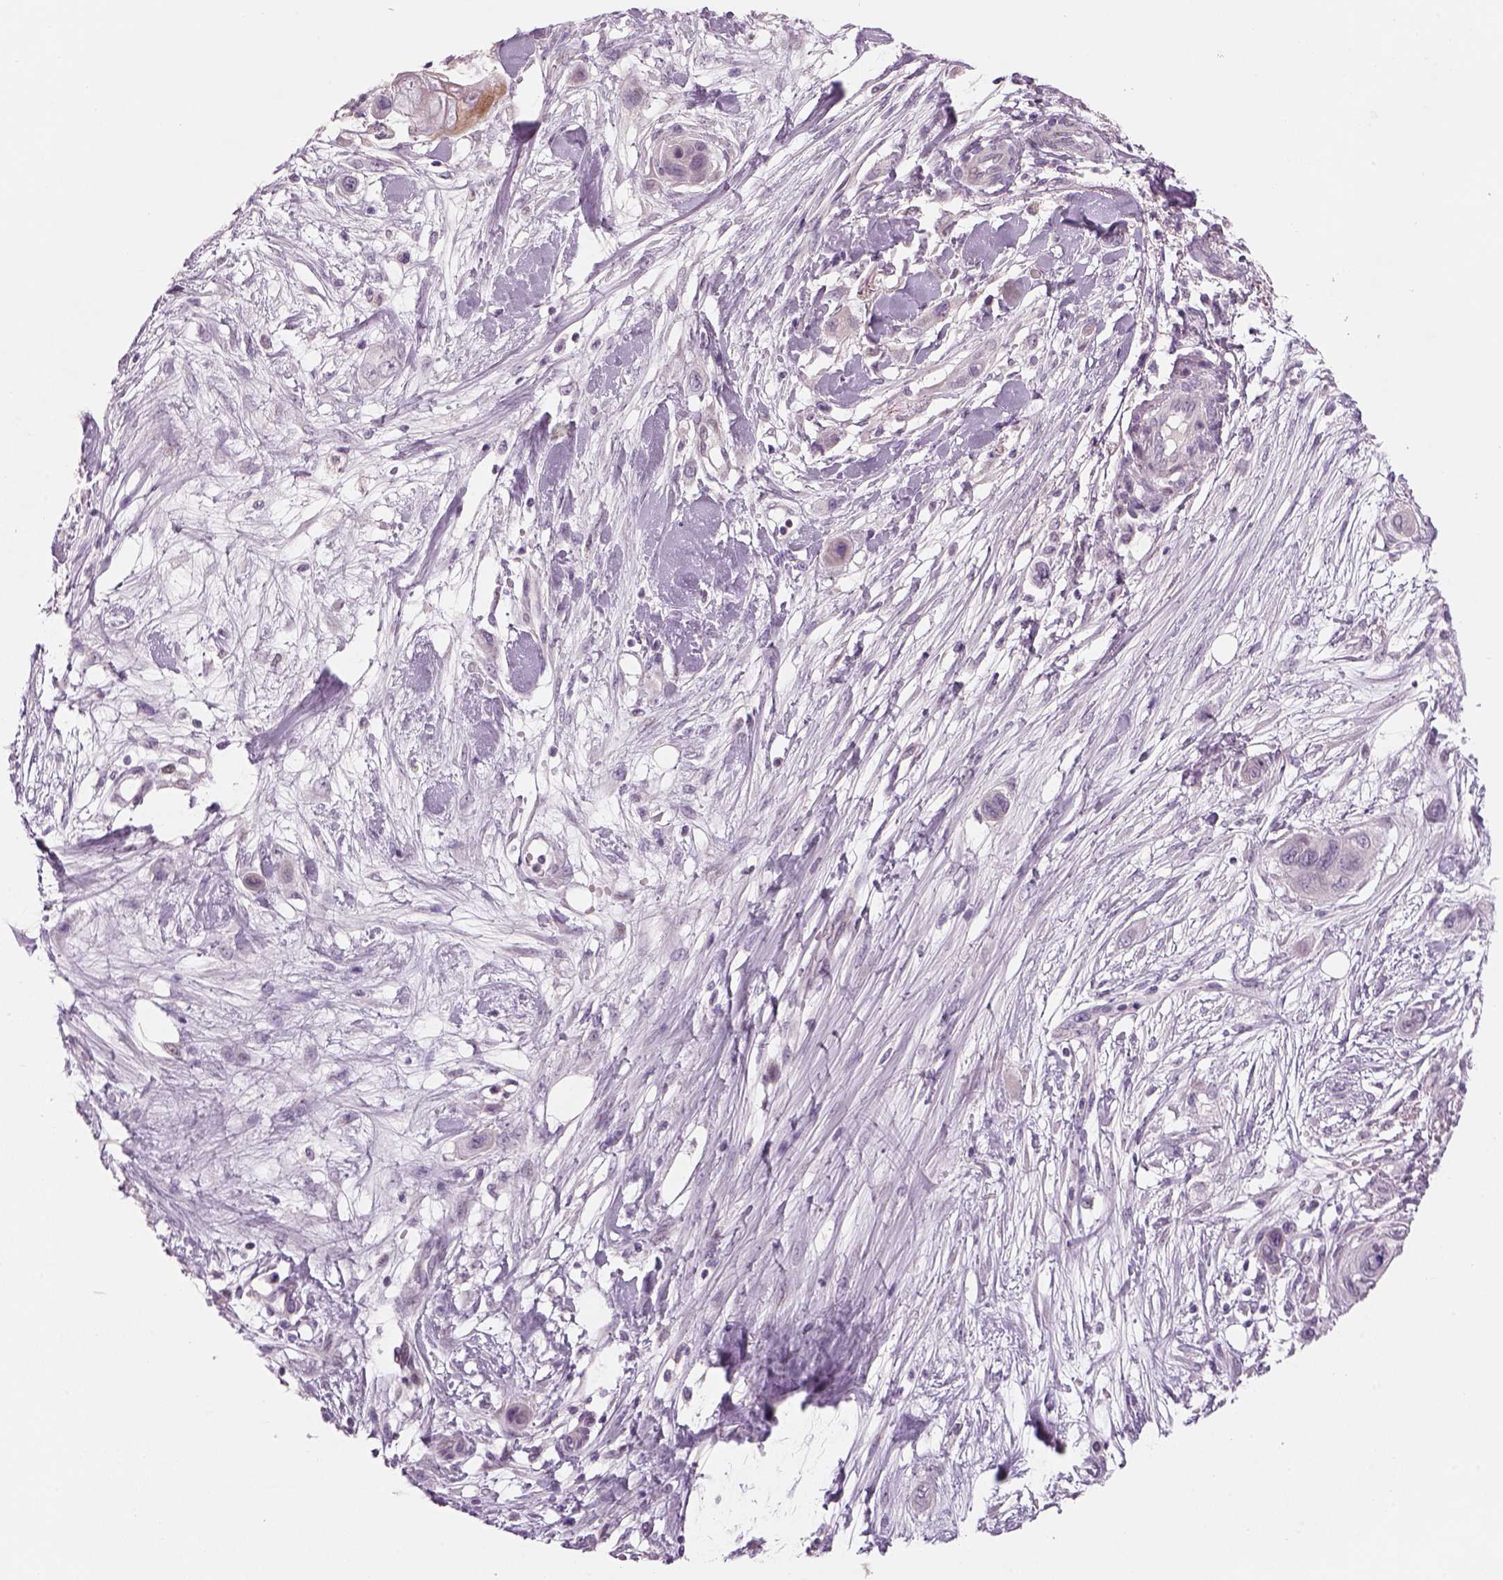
{"staining": {"intensity": "negative", "quantity": "none", "location": "none"}, "tissue": "skin cancer", "cell_type": "Tumor cells", "image_type": "cancer", "snomed": [{"axis": "morphology", "description": "Squamous cell carcinoma, NOS"}, {"axis": "topography", "description": "Skin"}], "caption": "Histopathology image shows no protein positivity in tumor cells of squamous cell carcinoma (skin) tissue.", "gene": "PENK", "patient": {"sex": "male", "age": 79}}